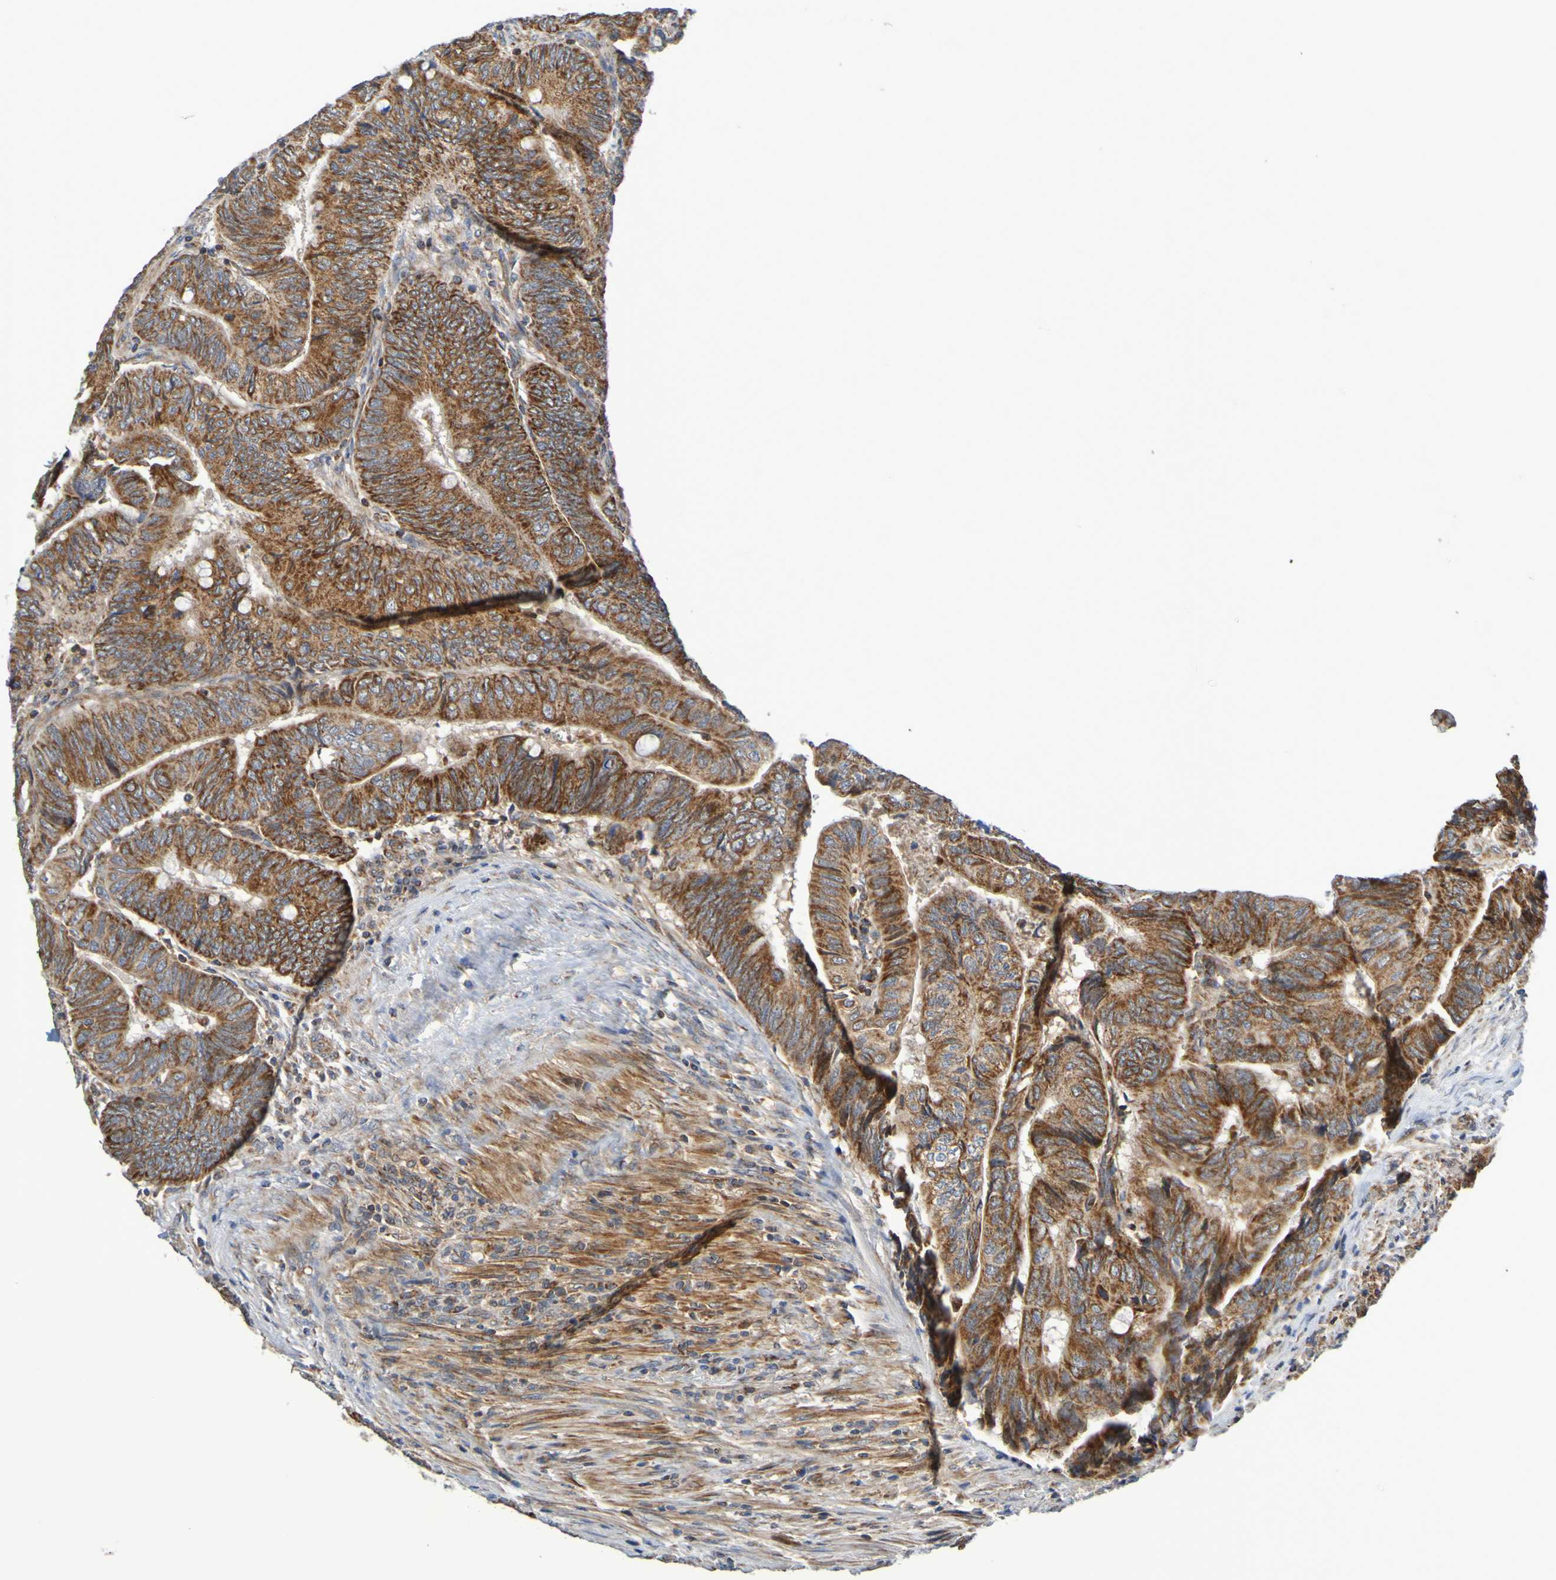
{"staining": {"intensity": "strong", "quantity": ">75%", "location": "cytoplasmic/membranous"}, "tissue": "colorectal cancer", "cell_type": "Tumor cells", "image_type": "cancer", "snomed": [{"axis": "morphology", "description": "Normal tissue, NOS"}, {"axis": "morphology", "description": "Adenocarcinoma, NOS"}, {"axis": "topography", "description": "Rectum"}, {"axis": "topography", "description": "Peripheral nerve tissue"}], "caption": "Protein staining of colorectal cancer (adenocarcinoma) tissue displays strong cytoplasmic/membranous positivity in approximately >75% of tumor cells.", "gene": "CCDC51", "patient": {"sex": "male", "age": 92}}